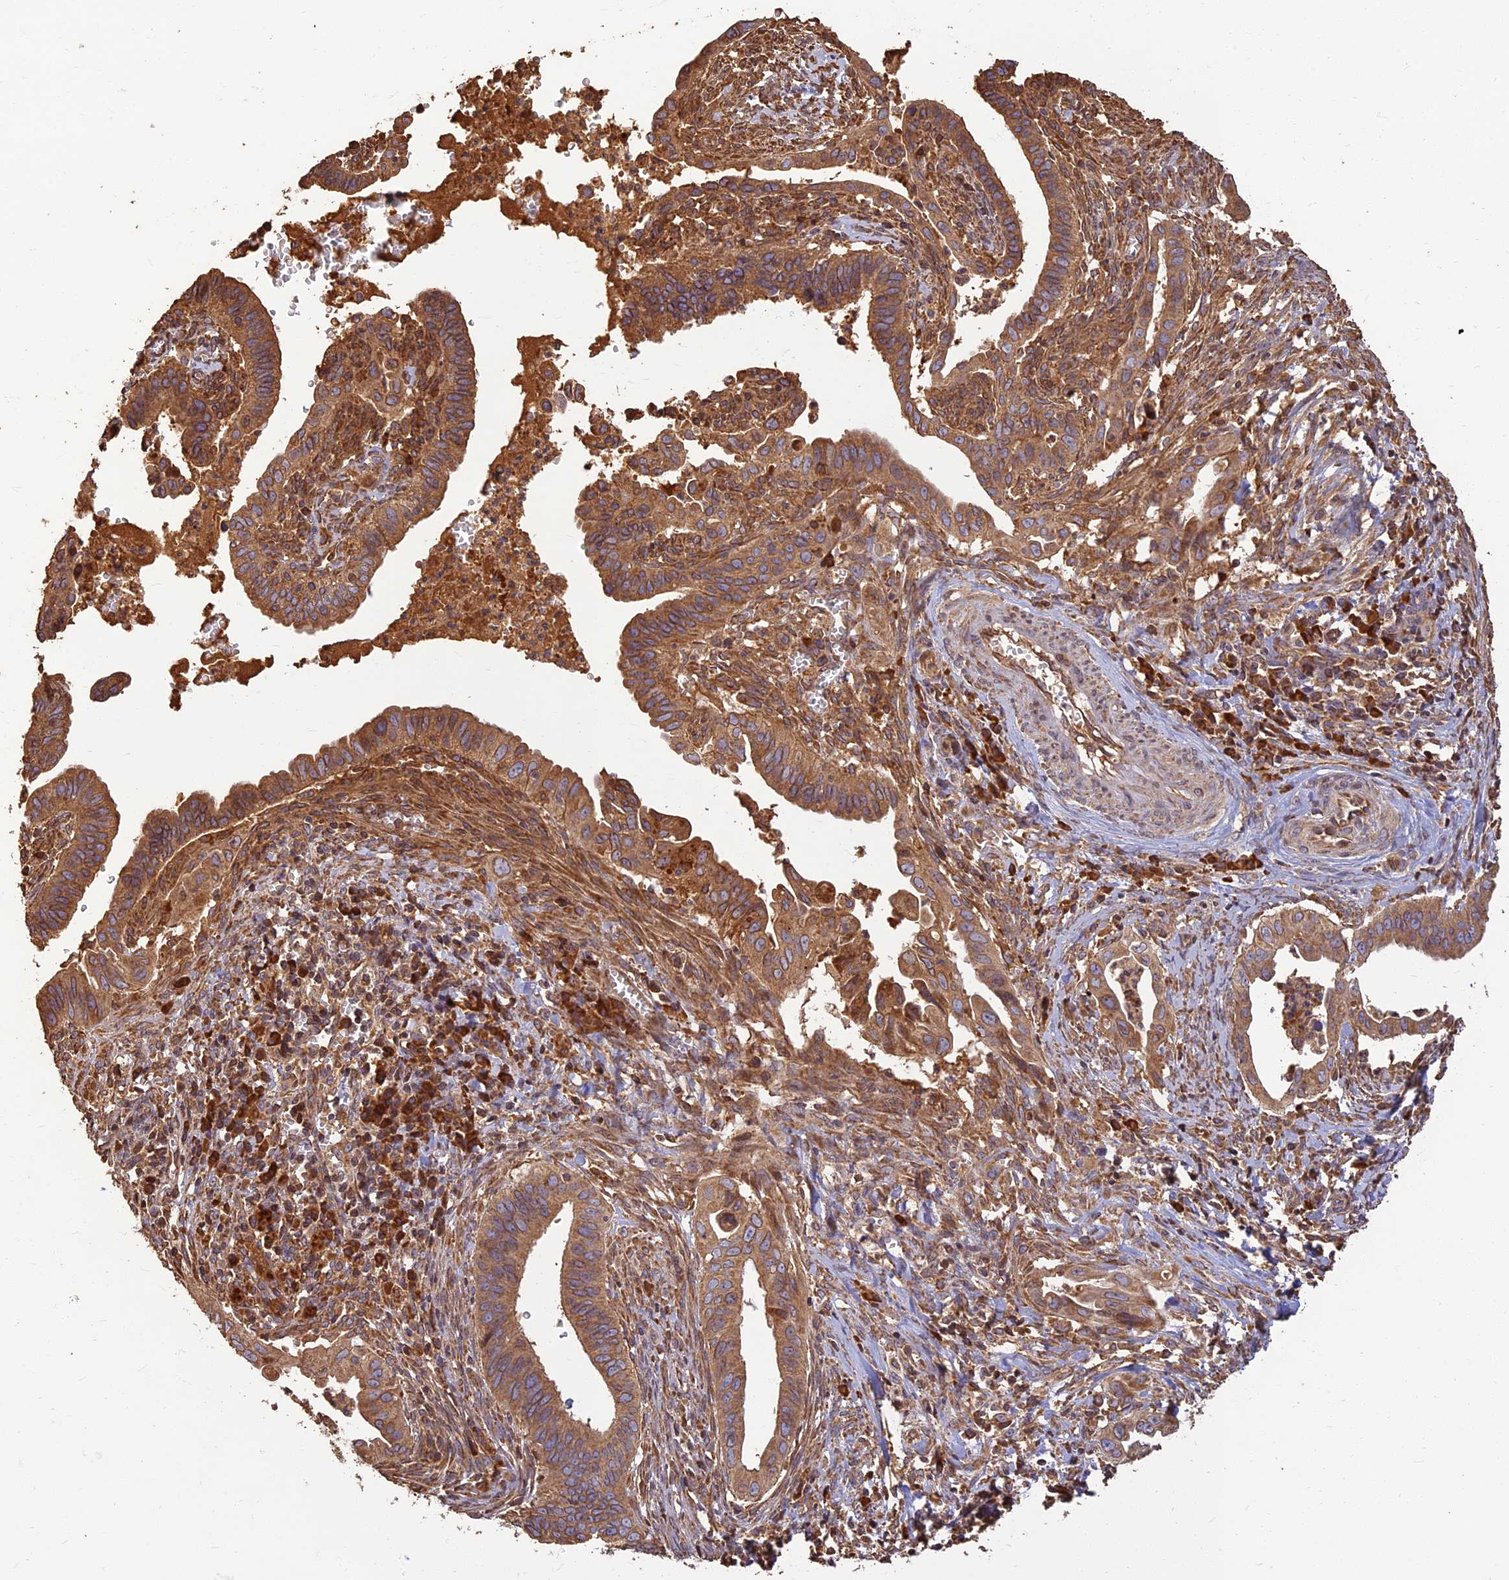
{"staining": {"intensity": "moderate", "quantity": ">75%", "location": "cytoplasmic/membranous"}, "tissue": "cervical cancer", "cell_type": "Tumor cells", "image_type": "cancer", "snomed": [{"axis": "morphology", "description": "Adenocarcinoma, NOS"}, {"axis": "topography", "description": "Cervix"}], "caption": "The image reveals immunohistochemical staining of cervical cancer (adenocarcinoma). There is moderate cytoplasmic/membranous positivity is appreciated in approximately >75% of tumor cells.", "gene": "CORO1C", "patient": {"sex": "female", "age": 42}}